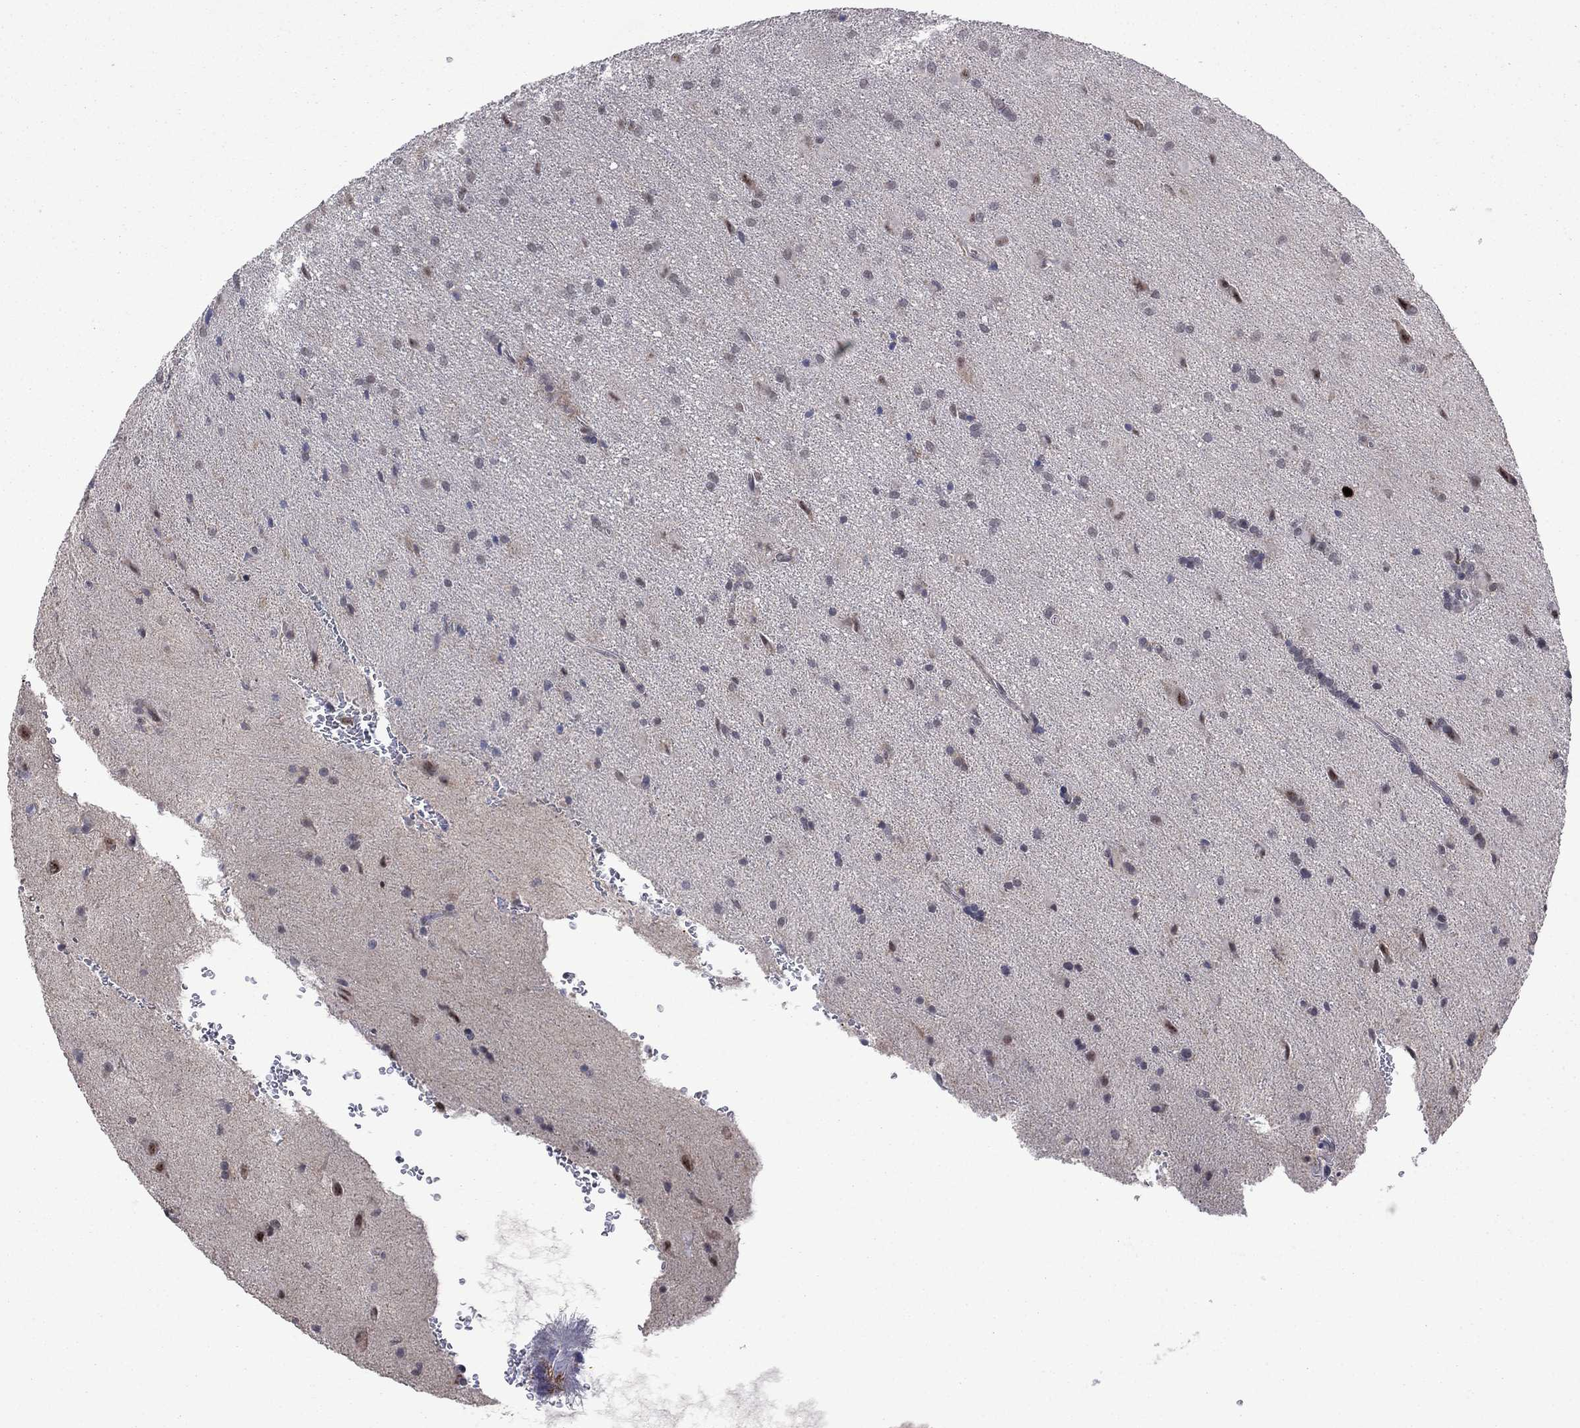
{"staining": {"intensity": "negative", "quantity": "none", "location": "none"}, "tissue": "glioma", "cell_type": "Tumor cells", "image_type": "cancer", "snomed": [{"axis": "morphology", "description": "Glioma, malignant, Low grade"}, {"axis": "topography", "description": "Brain"}], "caption": "Immunohistochemical staining of human glioma demonstrates no significant staining in tumor cells. Brightfield microscopy of IHC stained with DAB (3,3'-diaminobenzidine) (brown) and hematoxylin (blue), captured at high magnification.", "gene": "CDCA5", "patient": {"sex": "male", "age": 58}}